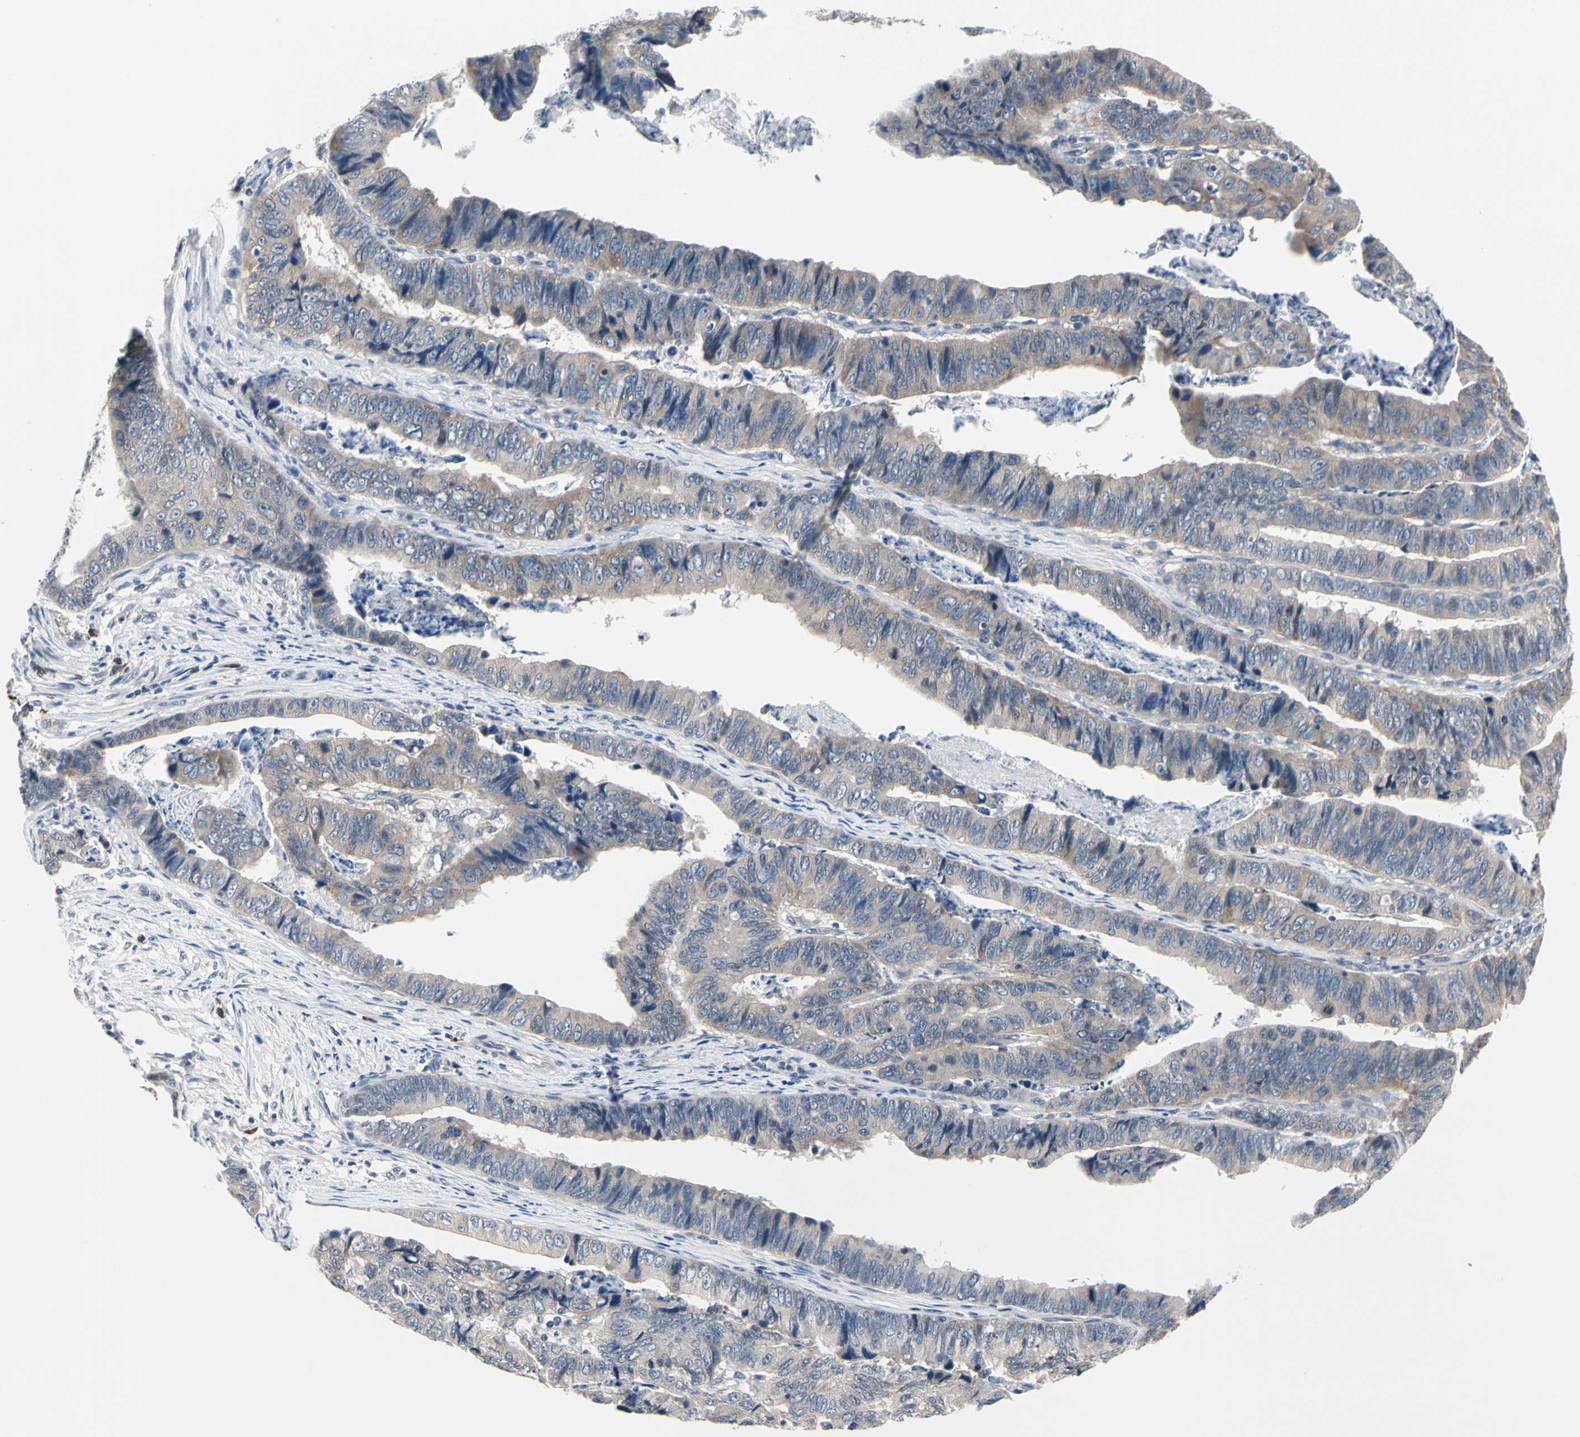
{"staining": {"intensity": "weak", "quantity": "25%-75%", "location": "cytoplasmic/membranous"}, "tissue": "stomach cancer", "cell_type": "Tumor cells", "image_type": "cancer", "snomed": [{"axis": "morphology", "description": "Adenocarcinoma, NOS"}, {"axis": "topography", "description": "Stomach, lower"}], "caption": "Weak cytoplasmic/membranous expression for a protein is appreciated in about 25%-75% of tumor cells of stomach cancer using immunohistochemistry (IHC).", "gene": "SELENOK", "patient": {"sex": "male", "age": 77}}